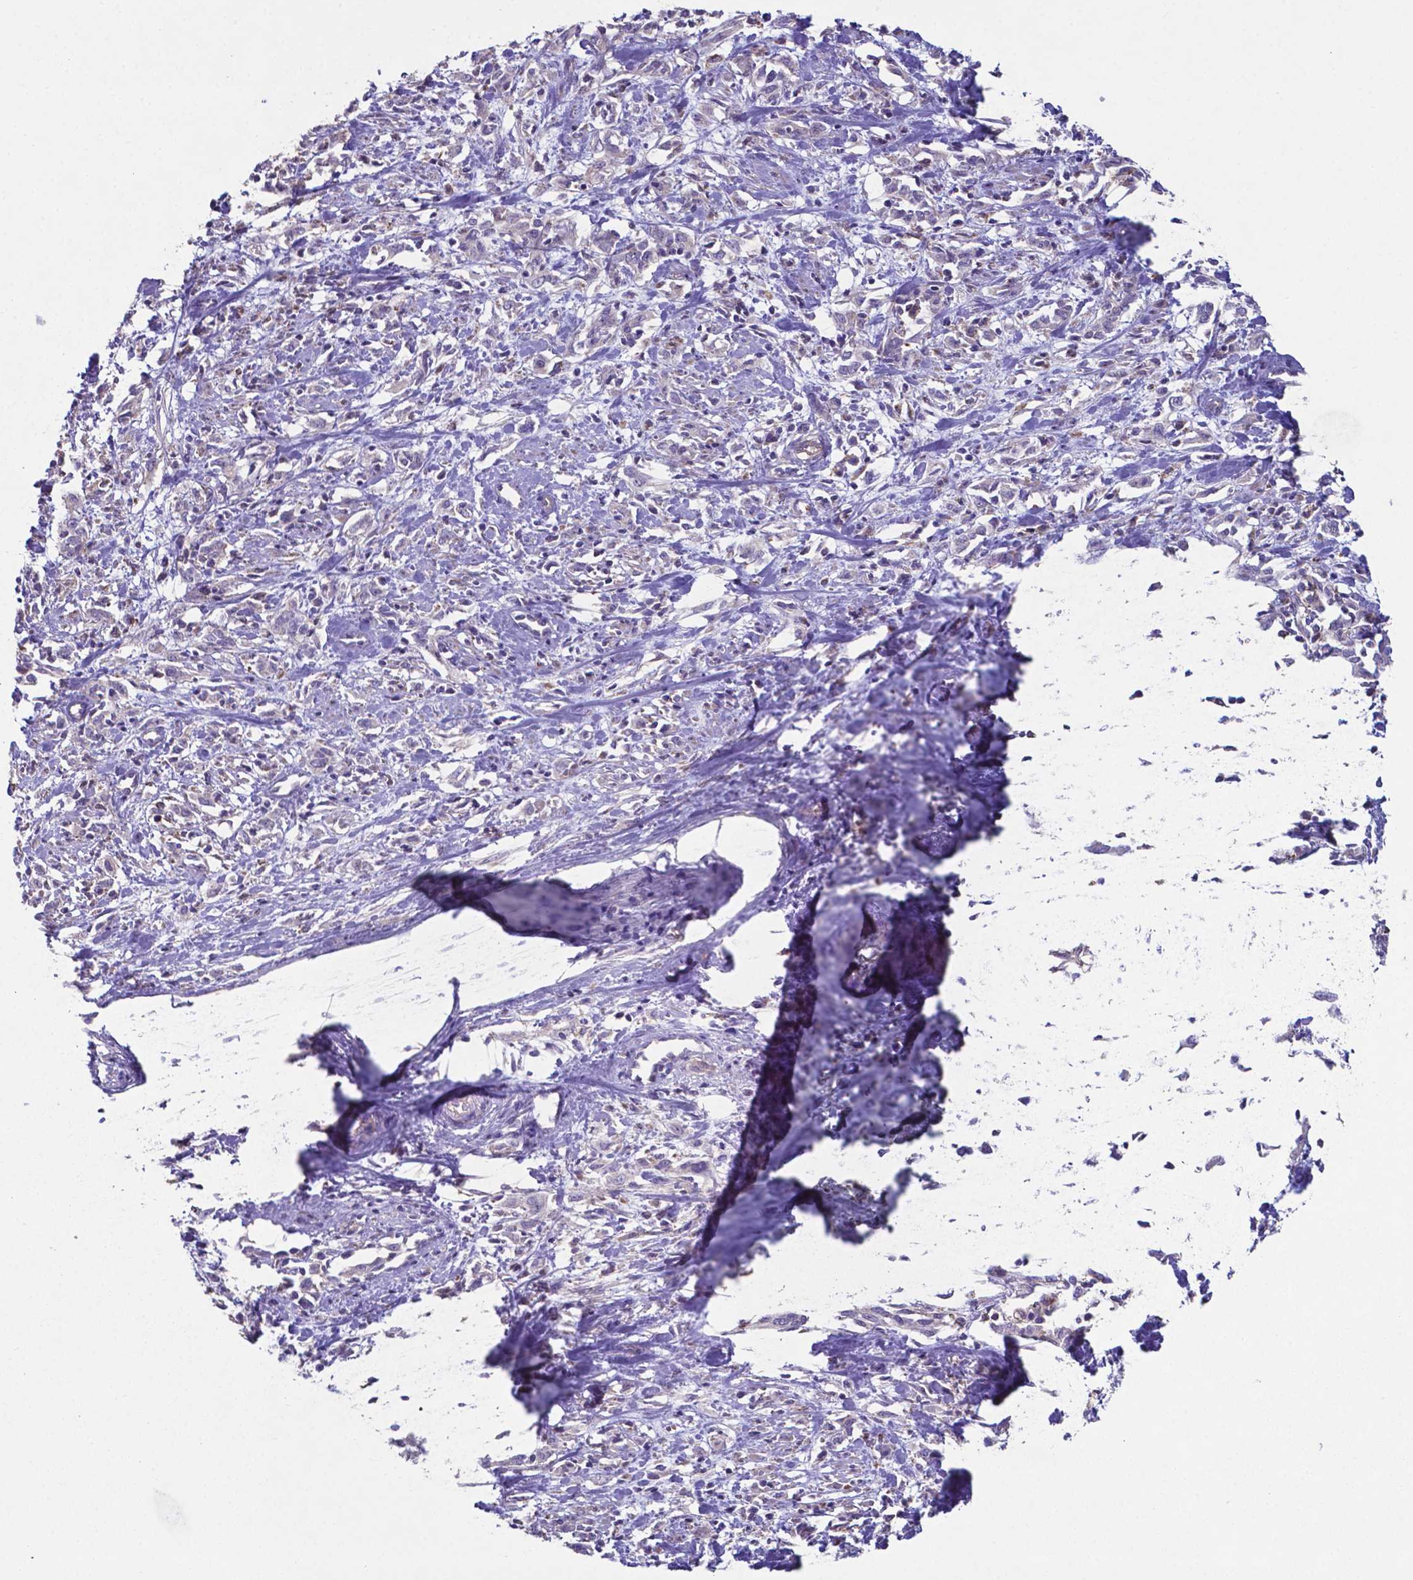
{"staining": {"intensity": "weak", "quantity": ">75%", "location": "cytoplasmic/membranous"}, "tissue": "cervical cancer", "cell_type": "Tumor cells", "image_type": "cancer", "snomed": [{"axis": "morphology", "description": "Adenocarcinoma, NOS"}, {"axis": "topography", "description": "Cervix"}], "caption": "A photomicrograph of adenocarcinoma (cervical) stained for a protein reveals weak cytoplasmic/membranous brown staining in tumor cells.", "gene": "TYRO3", "patient": {"sex": "female", "age": 40}}